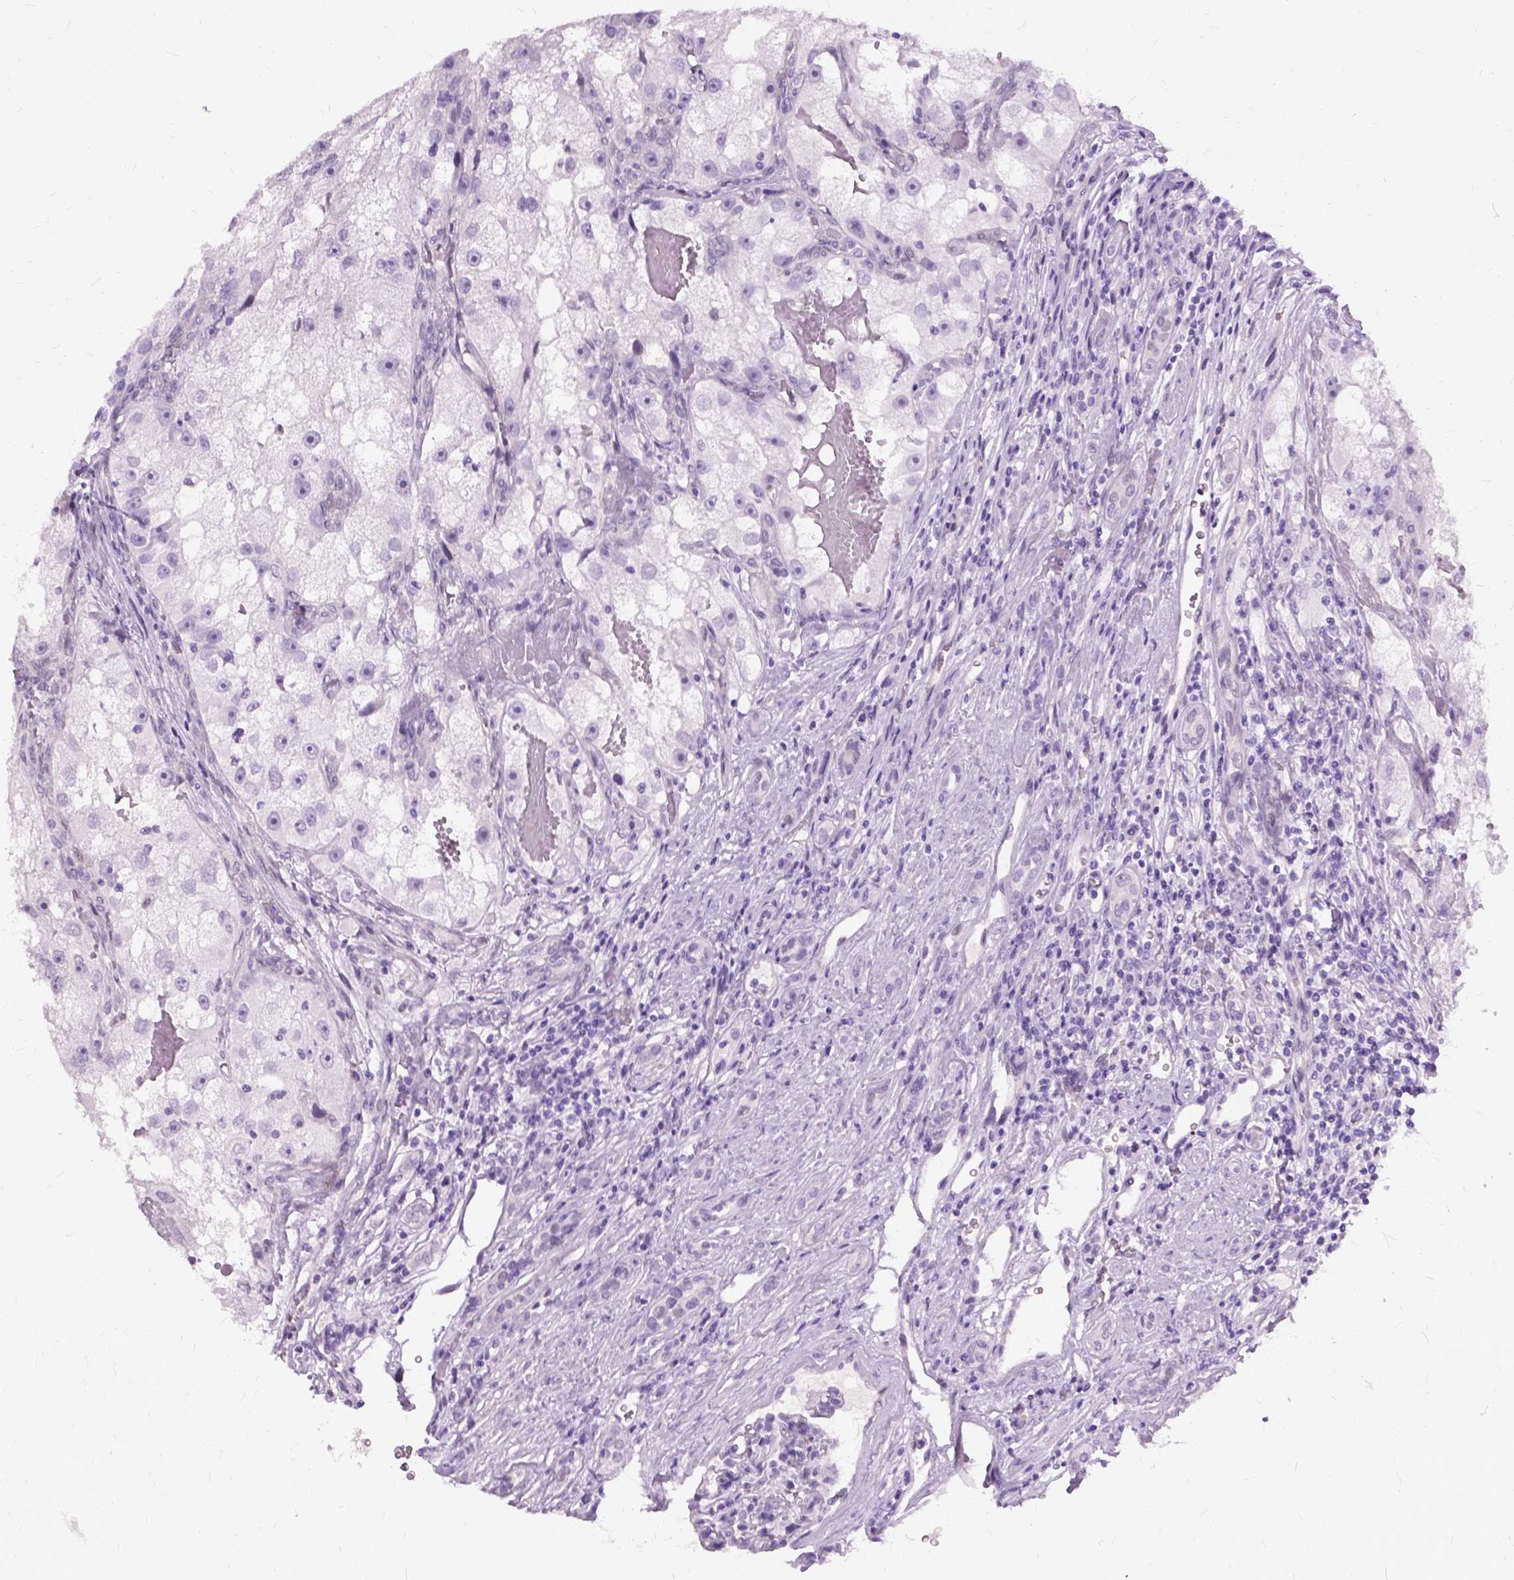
{"staining": {"intensity": "negative", "quantity": "none", "location": "none"}, "tissue": "renal cancer", "cell_type": "Tumor cells", "image_type": "cancer", "snomed": [{"axis": "morphology", "description": "Adenocarcinoma, NOS"}, {"axis": "topography", "description": "Kidney"}], "caption": "An image of human renal adenocarcinoma is negative for staining in tumor cells.", "gene": "PROB1", "patient": {"sex": "male", "age": 63}}